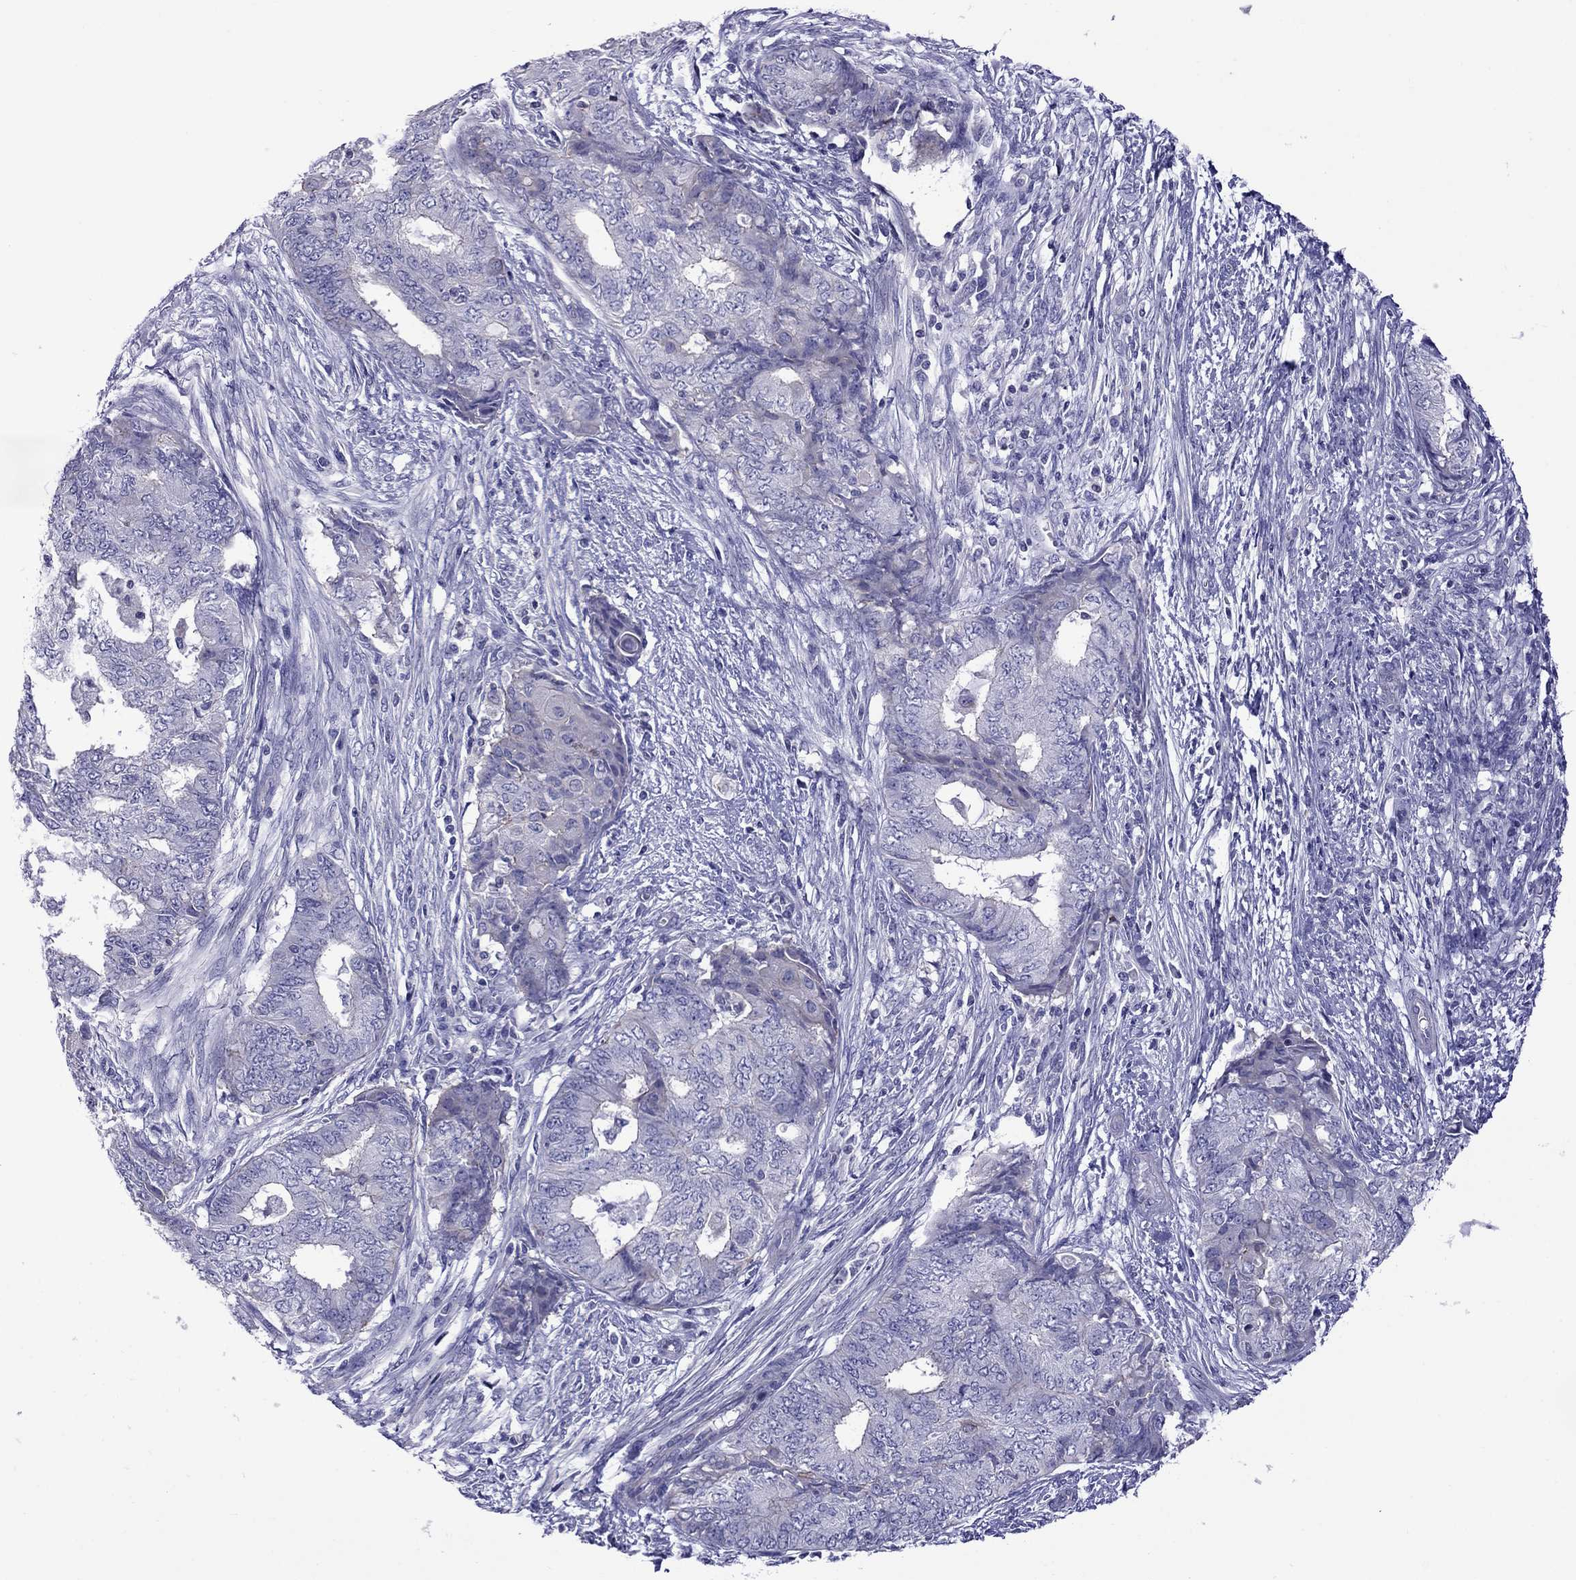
{"staining": {"intensity": "negative", "quantity": "none", "location": "none"}, "tissue": "endometrial cancer", "cell_type": "Tumor cells", "image_type": "cancer", "snomed": [{"axis": "morphology", "description": "Adenocarcinoma, NOS"}, {"axis": "topography", "description": "Endometrium"}], "caption": "Endometrial cancer (adenocarcinoma) was stained to show a protein in brown. There is no significant staining in tumor cells.", "gene": "STAR", "patient": {"sex": "female", "age": 62}}